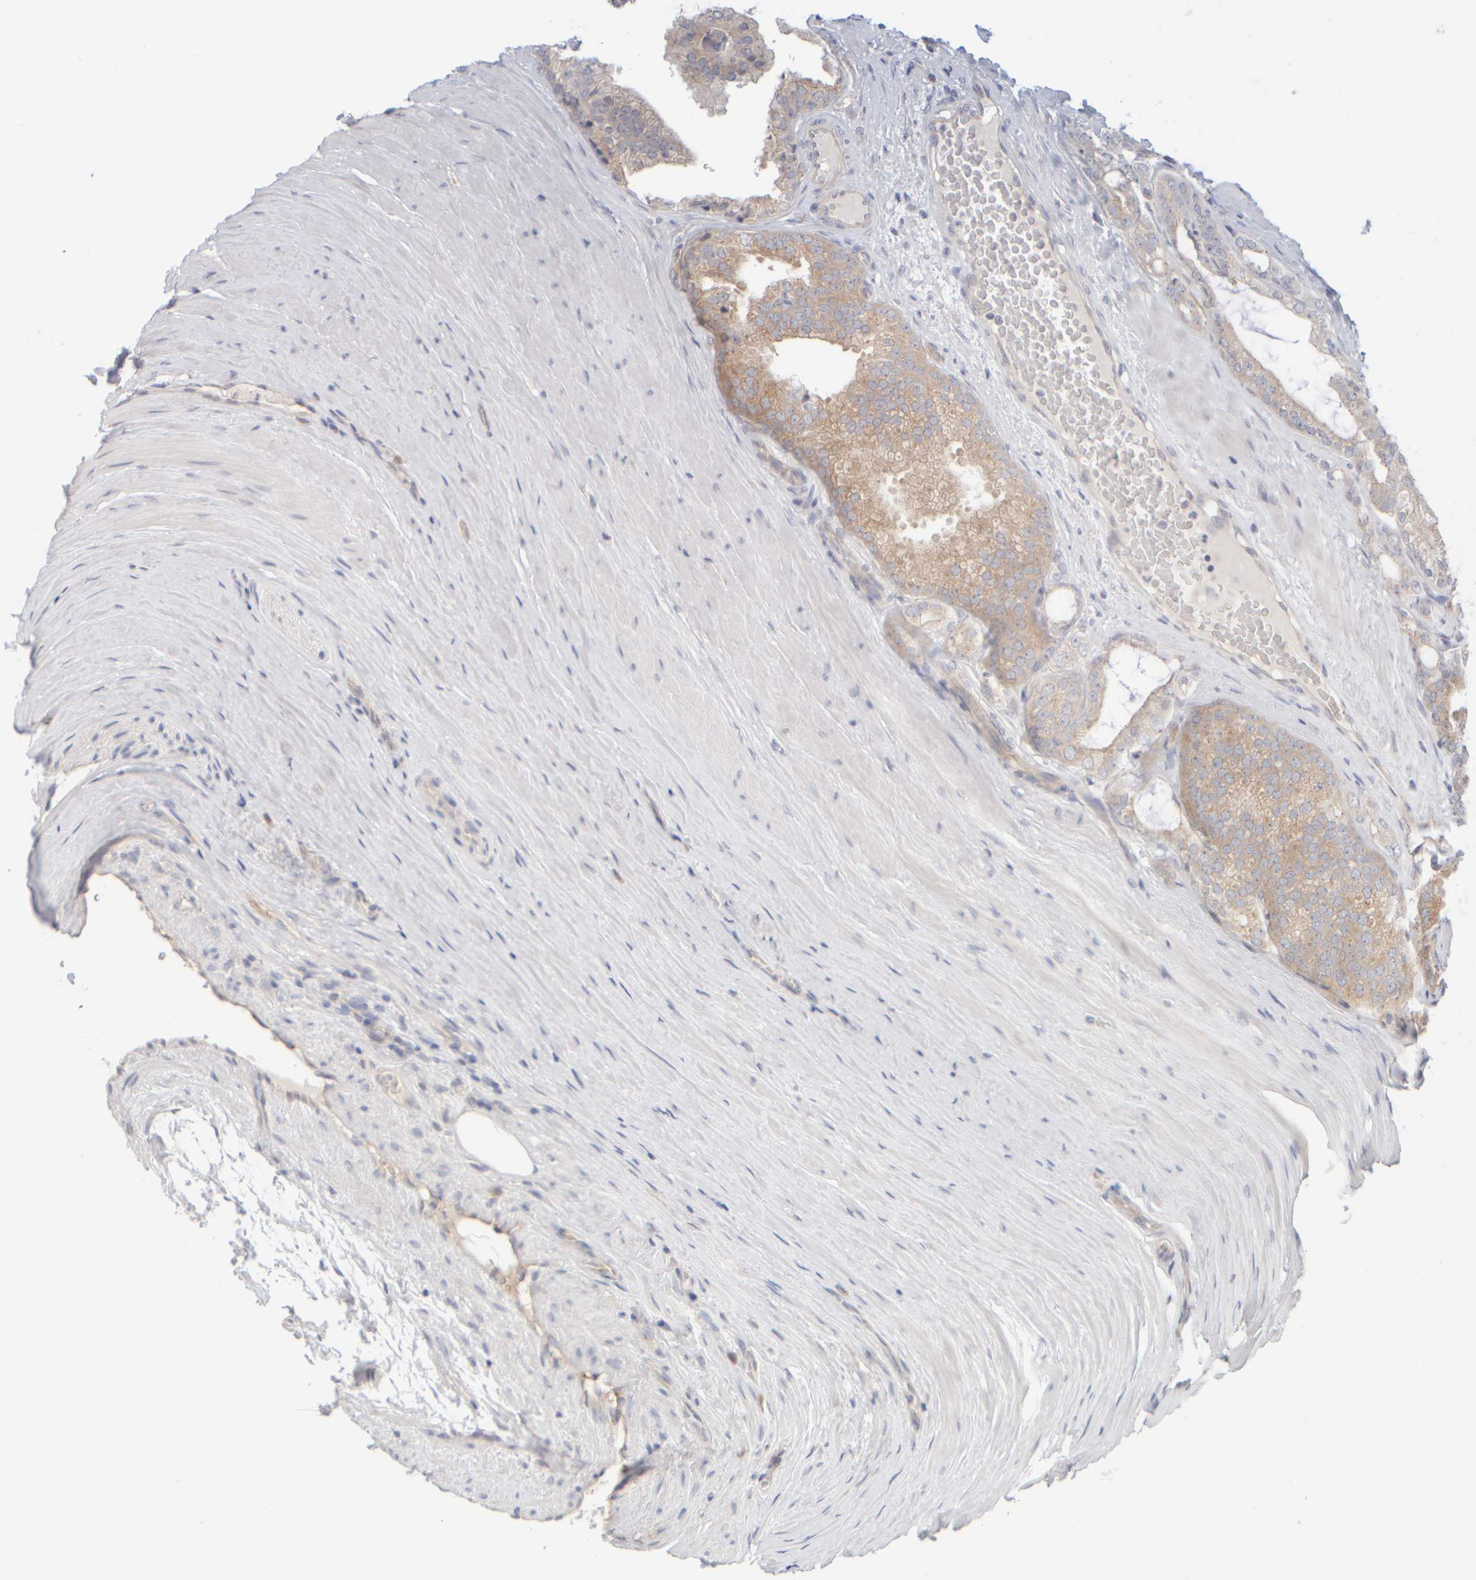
{"staining": {"intensity": "weak", "quantity": ">75%", "location": "cytoplasmic/membranous"}, "tissue": "prostate cancer", "cell_type": "Tumor cells", "image_type": "cancer", "snomed": [{"axis": "morphology", "description": "Adenocarcinoma, High grade"}, {"axis": "topography", "description": "Prostate"}], "caption": "Human prostate high-grade adenocarcinoma stained for a protein (brown) displays weak cytoplasmic/membranous positive positivity in approximately >75% of tumor cells.", "gene": "GOPC", "patient": {"sex": "male", "age": 50}}